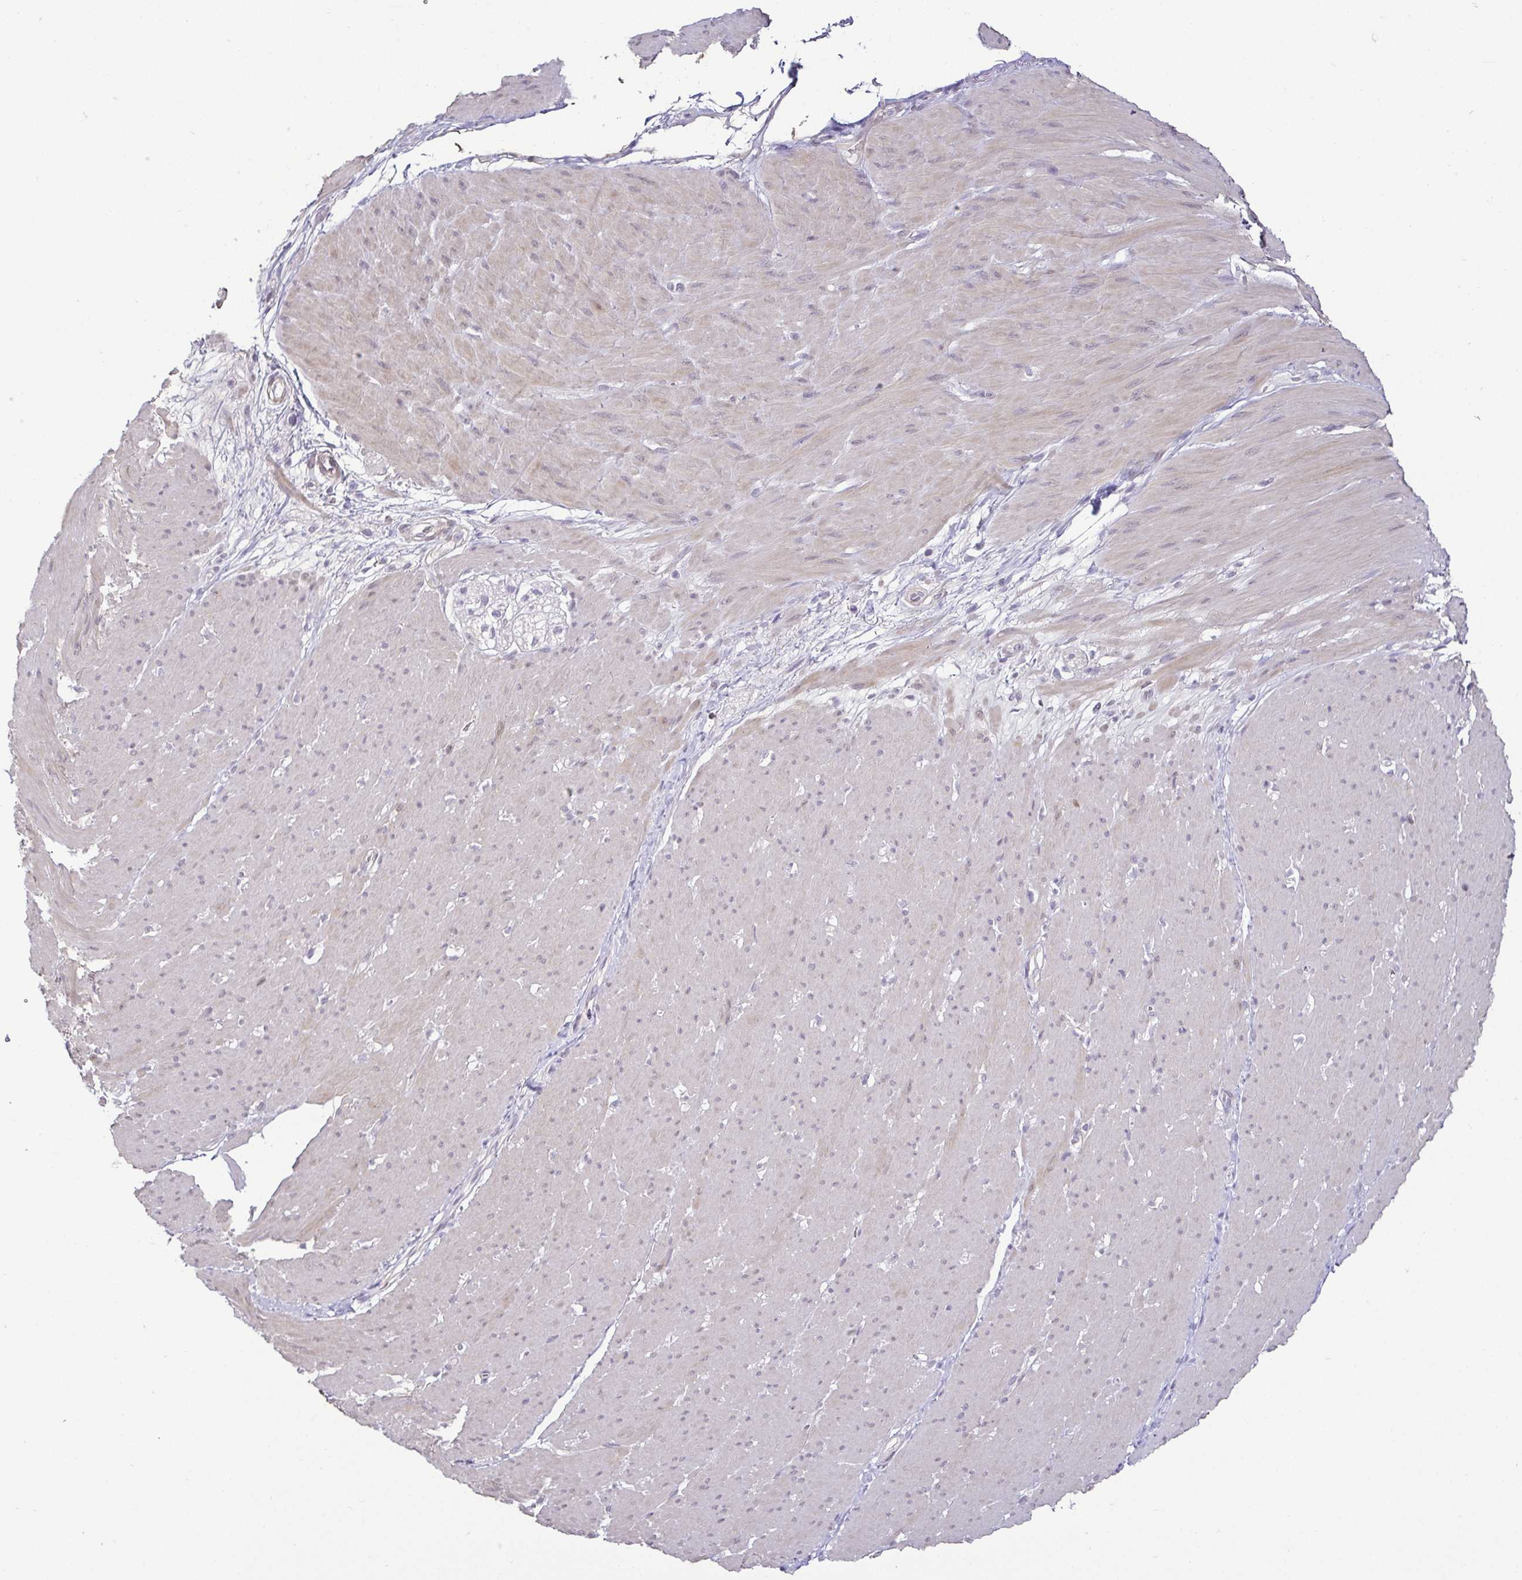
{"staining": {"intensity": "negative", "quantity": "none", "location": "none"}, "tissue": "smooth muscle", "cell_type": "Smooth muscle cells", "image_type": "normal", "snomed": [{"axis": "morphology", "description": "Normal tissue, NOS"}, {"axis": "topography", "description": "Smooth muscle"}, {"axis": "topography", "description": "Rectum"}], "caption": "Immunohistochemistry photomicrograph of benign smooth muscle: human smooth muscle stained with DAB (3,3'-diaminobenzidine) shows no significant protein expression in smooth muscle cells.", "gene": "HOPX", "patient": {"sex": "male", "age": 53}}